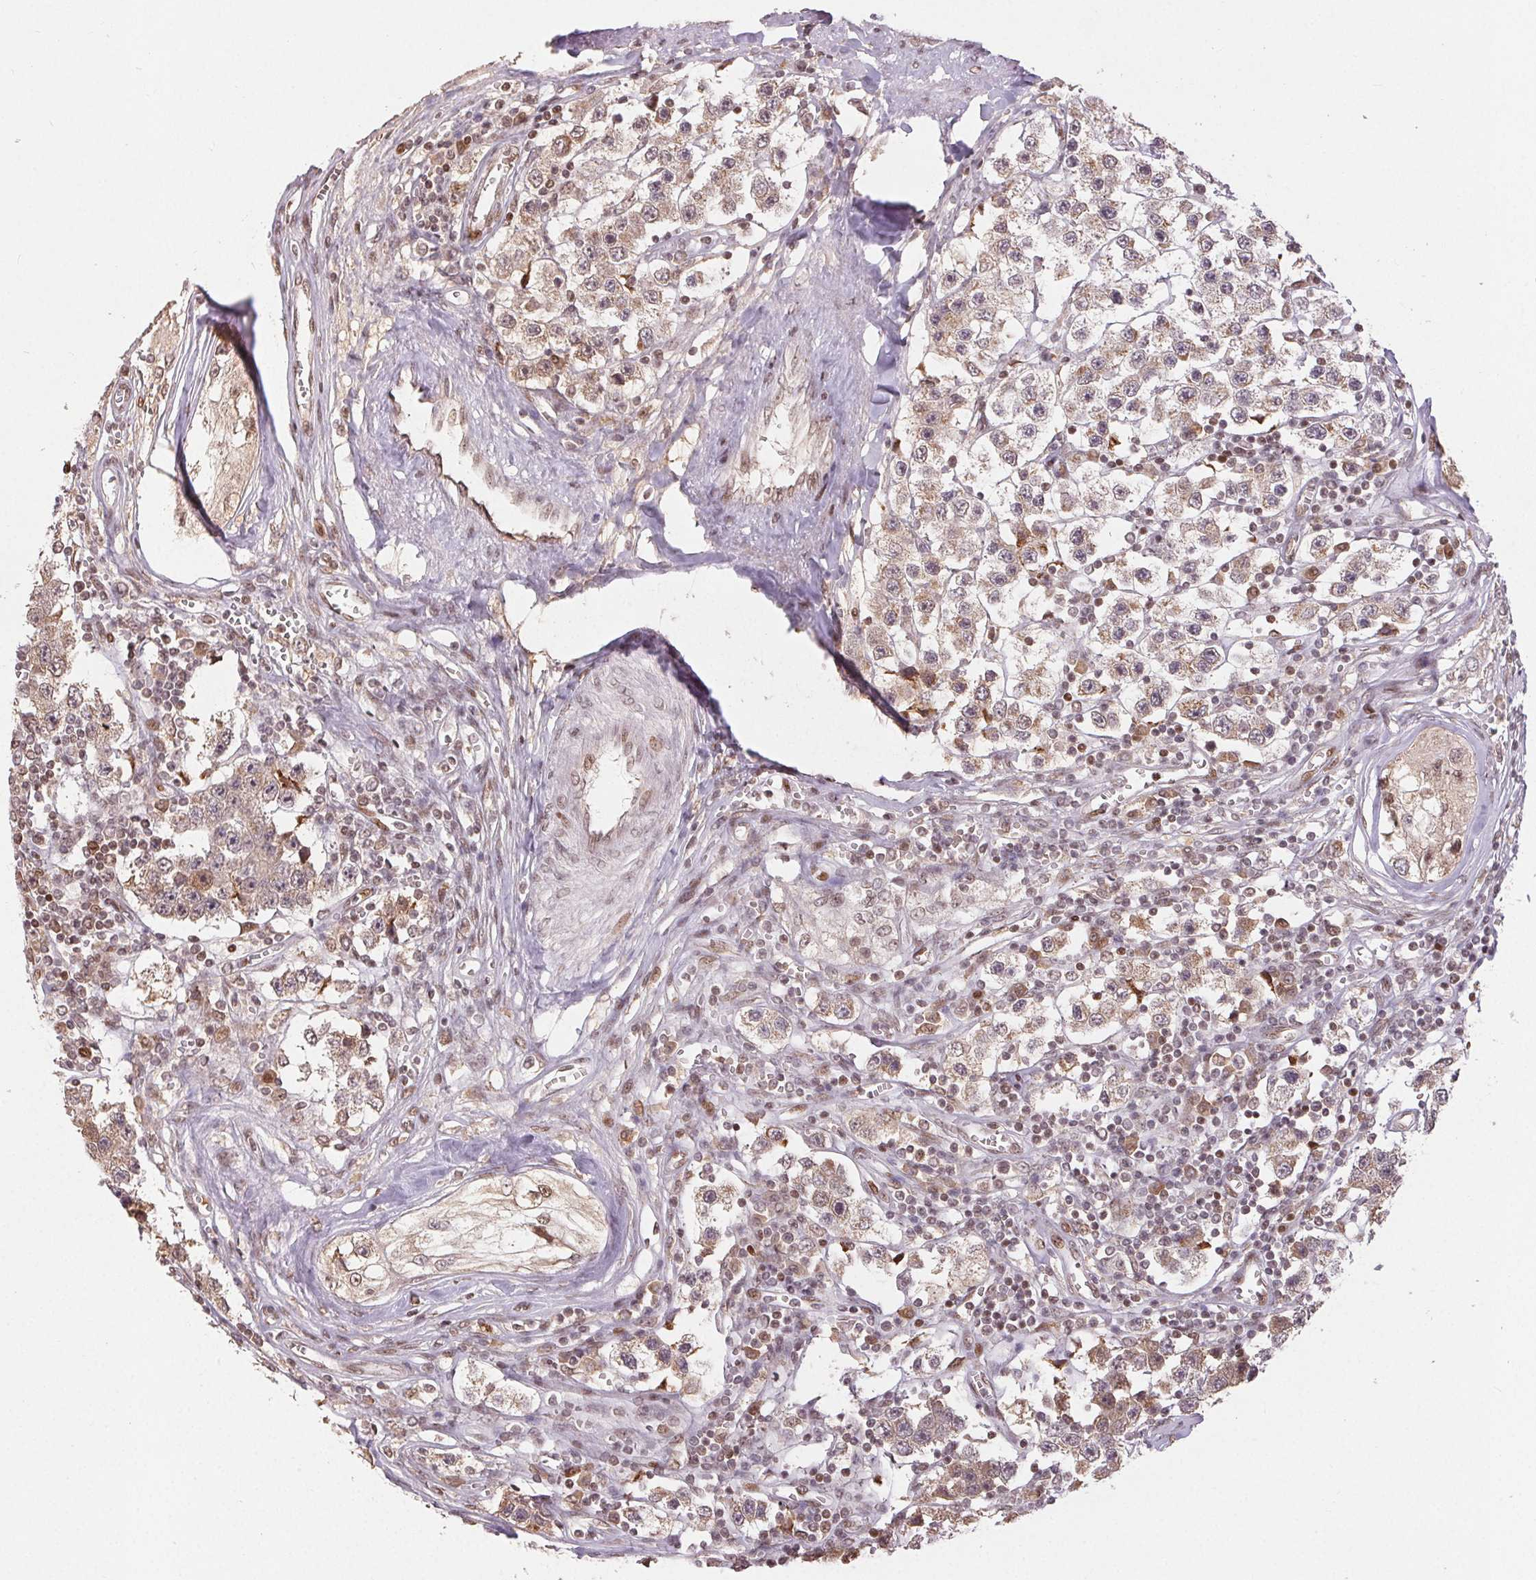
{"staining": {"intensity": "weak", "quantity": "<25%", "location": "cytoplasmic/membranous,nuclear"}, "tissue": "testis cancer", "cell_type": "Tumor cells", "image_type": "cancer", "snomed": [{"axis": "morphology", "description": "Seminoma, NOS"}, {"axis": "topography", "description": "Testis"}], "caption": "Immunohistochemistry (IHC) of human testis seminoma demonstrates no expression in tumor cells.", "gene": "MAPKAPK2", "patient": {"sex": "male", "age": 34}}